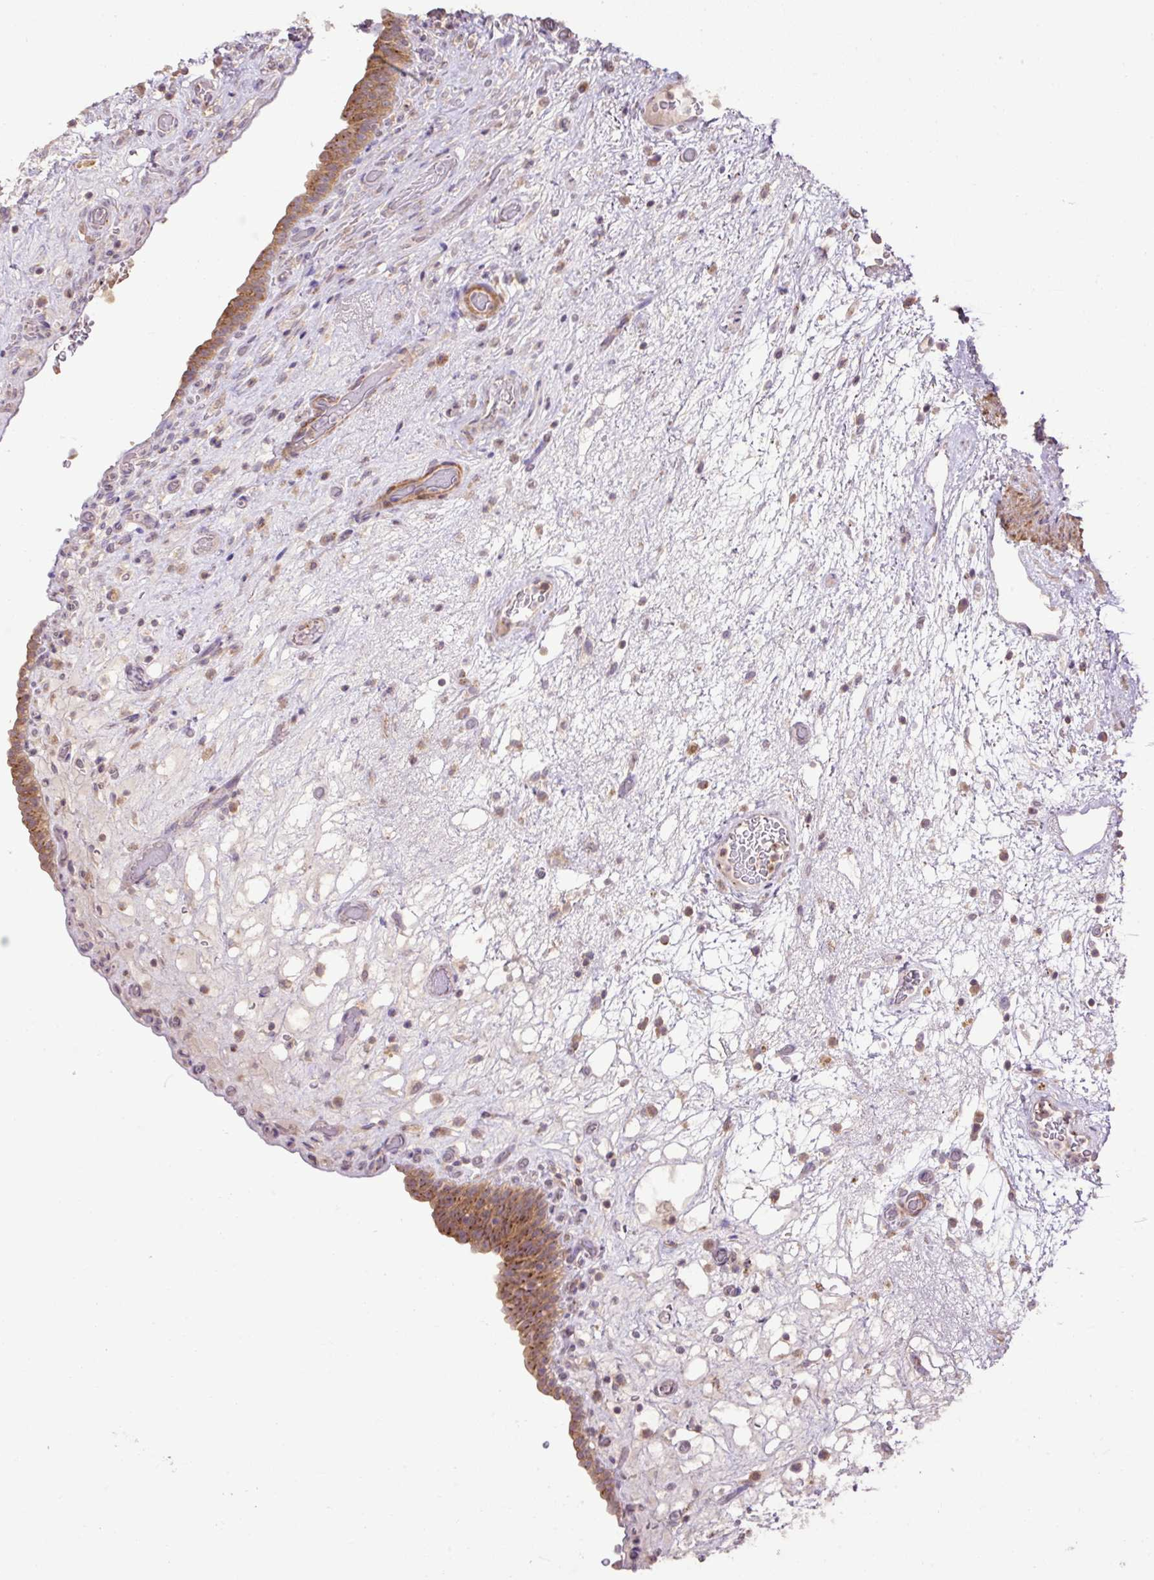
{"staining": {"intensity": "moderate", "quantity": ">75%", "location": "cytoplasmic/membranous"}, "tissue": "urinary bladder", "cell_type": "Urothelial cells", "image_type": "normal", "snomed": [{"axis": "morphology", "description": "Normal tissue, NOS"}, {"axis": "topography", "description": "Urinary bladder"}], "caption": "Urinary bladder stained with immunohistochemistry demonstrates moderate cytoplasmic/membranous staining in approximately >75% of urothelial cells. (DAB = brown stain, brightfield microscopy at high magnification).", "gene": "ABR", "patient": {"sex": "male", "age": 71}}